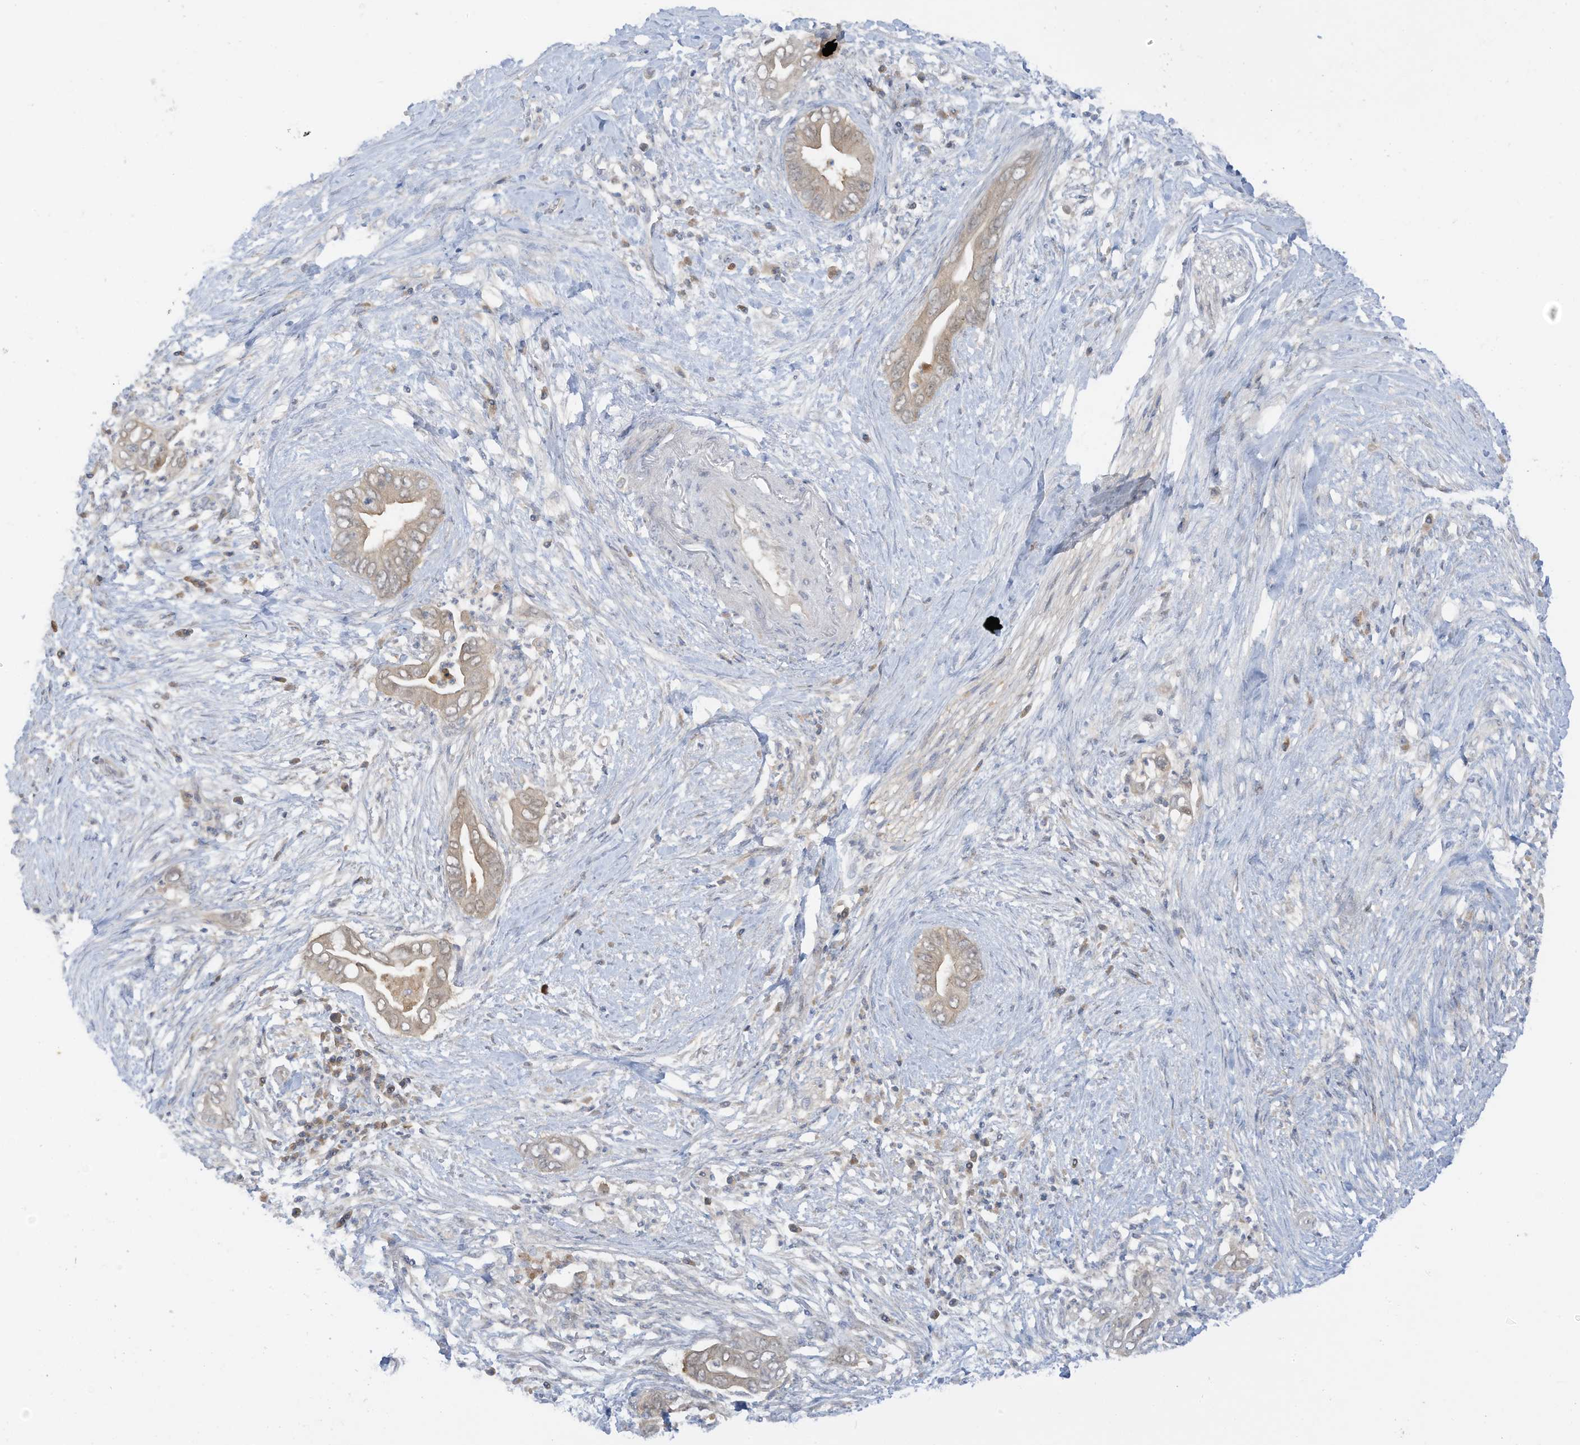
{"staining": {"intensity": "weak", "quantity": "25%-75%", "location": "cytoplasmic/membranous"}, "tissue": "pancreatic cancer", "cell_type": "Tumor cells", "image_type": "cancer", "snomed": [{"axis": "morphology", "description": "Adenocarcinoma, NOS"}, {"axis": "topography", "description": "Pancreas"}], "caption": "A low amount of weak cytoplasmic/membranous positivity is present in about 25%-75% of tumor cells in pancreatic adenocarcinoma tissue. (brown staining indicates protein expression, while blue staining denotes nuclei).", "gene": "LRRN2", "patient": {"sex": "male", "age": 75}}